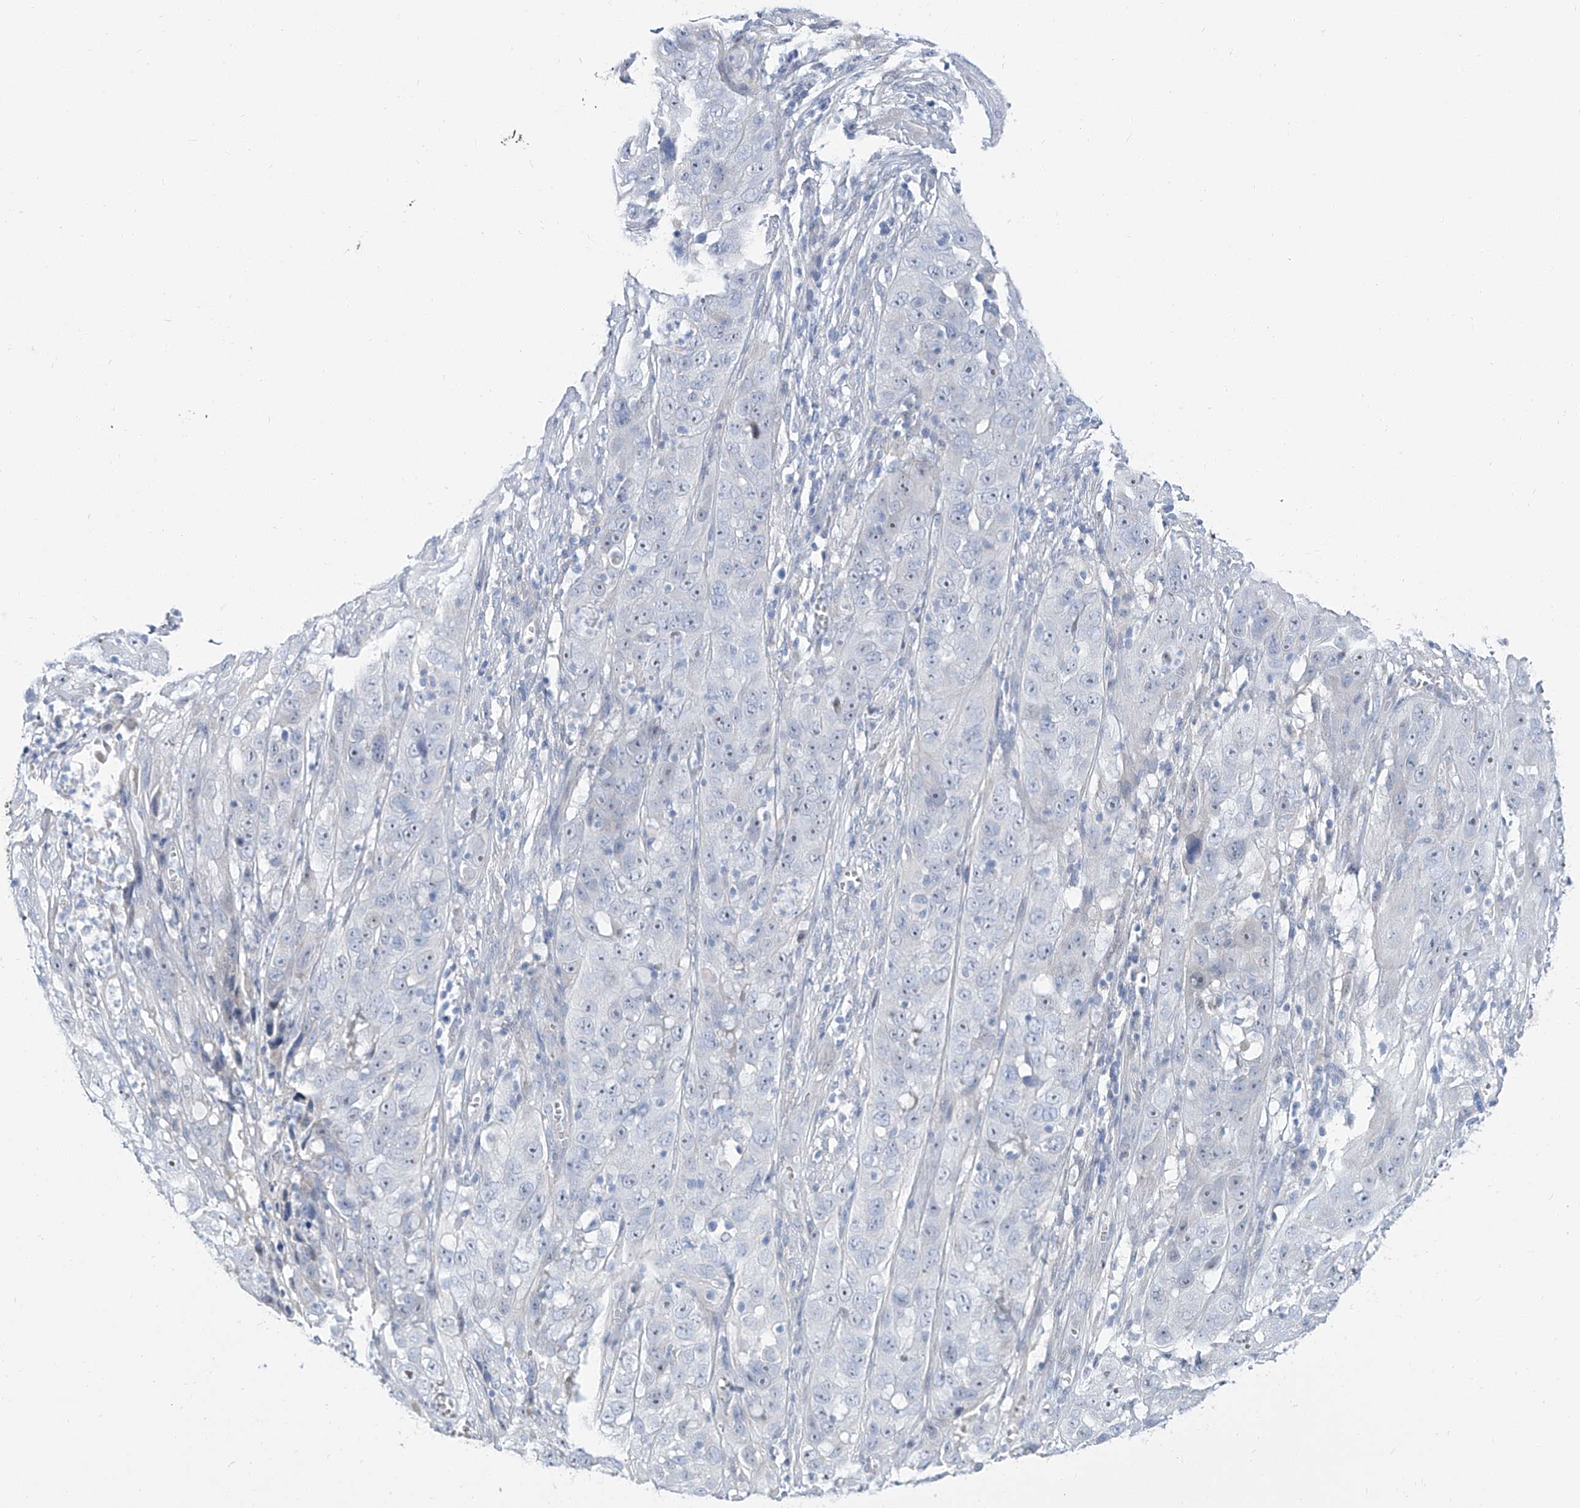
{"staining": {"intensity": "negative", "quantity": "none", "location": "none"}, "tissue": "cervical cancer", "cell_type": "Tumor cells", "image_type": "cancer", "snomed": [{"axis": "morphology", "description": "Squamous cell carcinoma, NOS"}, {"axis": "topography", "description": "Cervix"}], "caption": "A high-resolution photomicrograph shows immunohistochemistry staining of squamous cell carcinoma (cervical), which demonstrates no significant staining in tumor cells.", "gene": "TXLNB", "patient": {"sex": "female", "age": 32}}